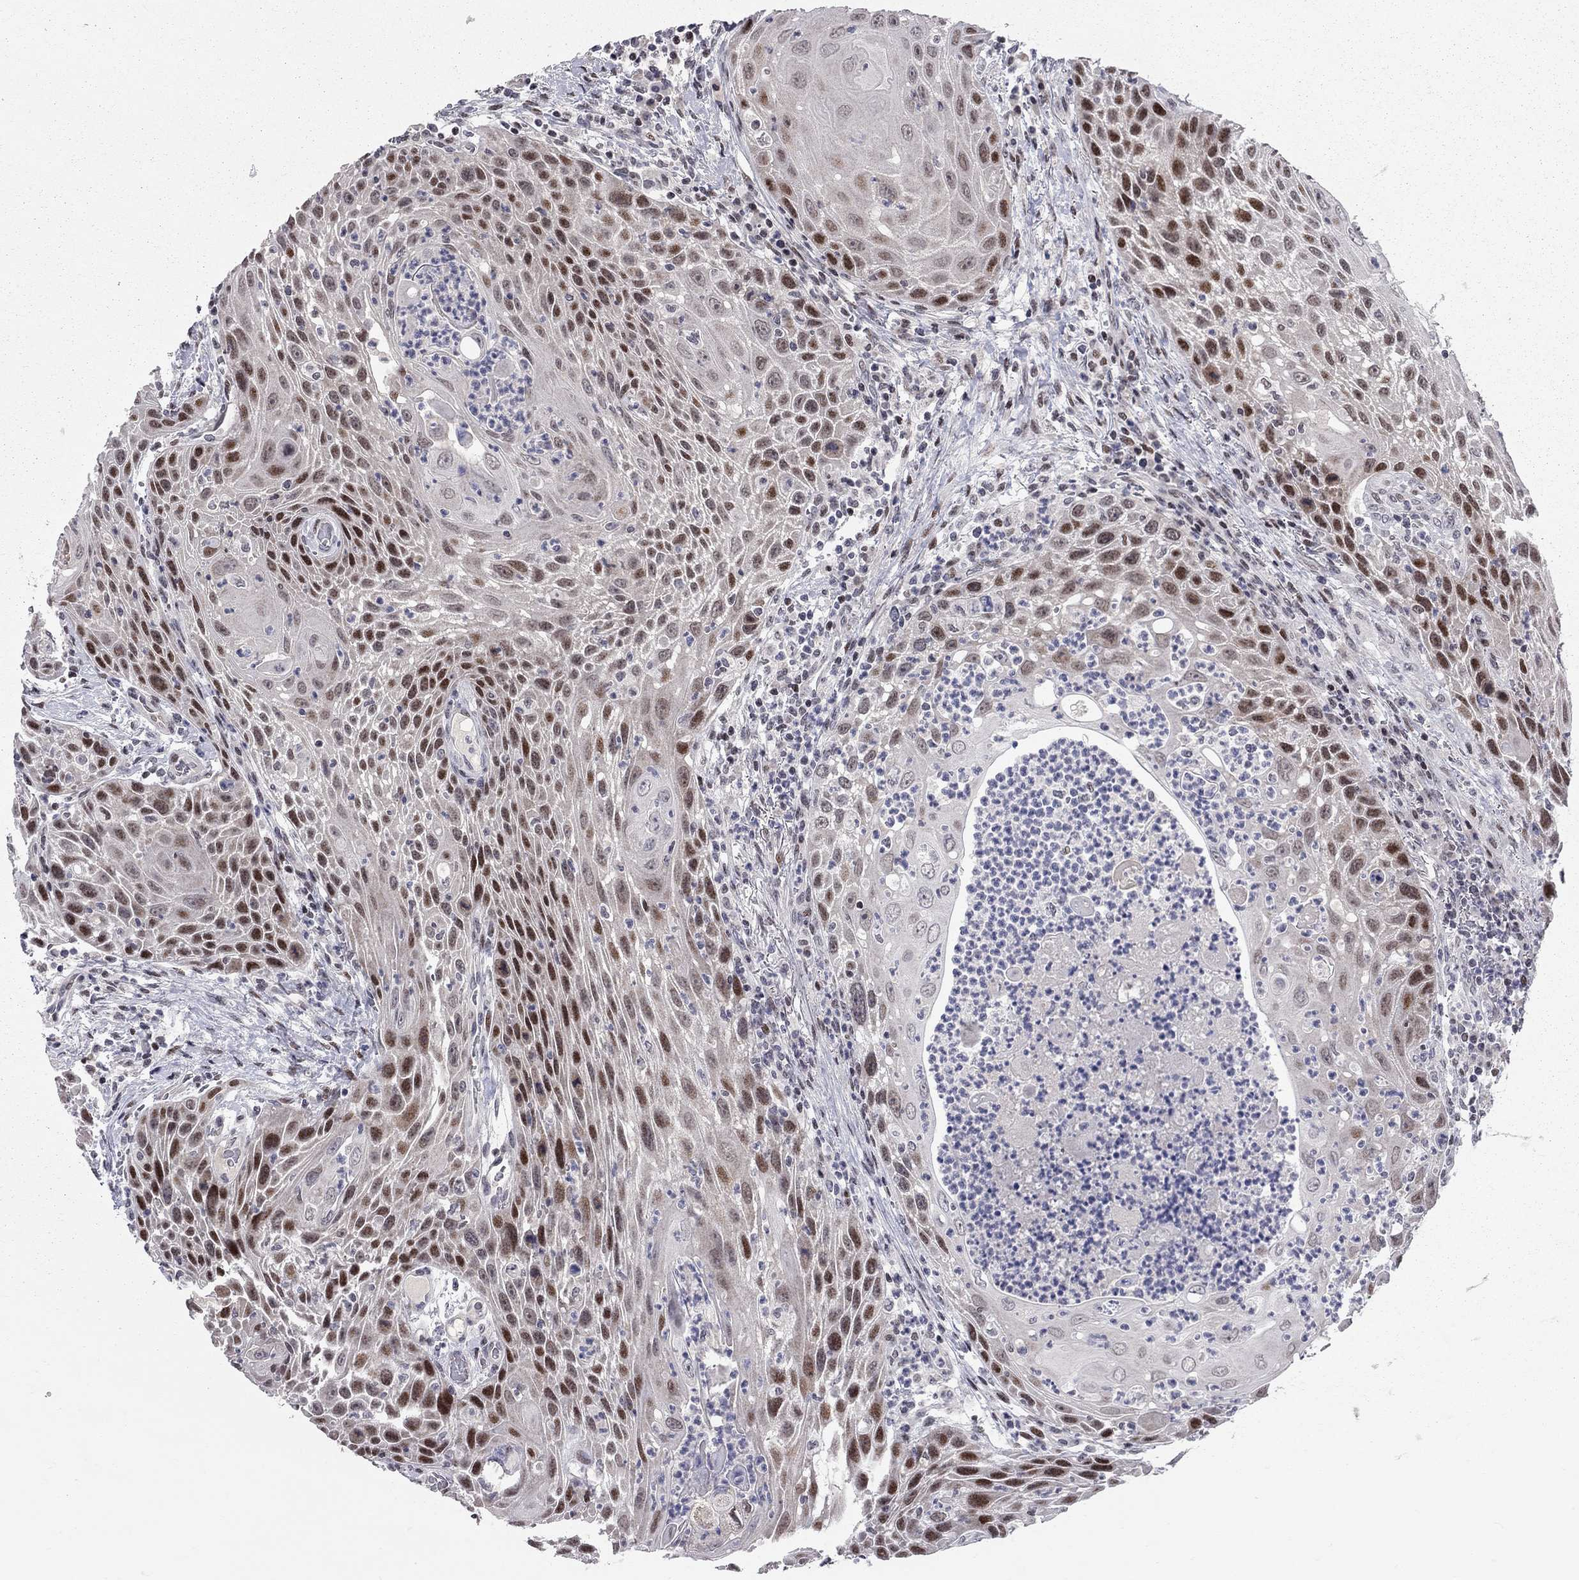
{"staining": {"intensity": "strong", "quantity": "25%-75%", "location": "nuclear"}, "tissue": "head and neck cancer", "cell_type": "Tumor cells", "image_type": "cancer", "snomed": [{"axis": "morphology", "description": "Squamous cell carcinoma, NOS"}, {"axis": "topography", "description": "Head-Neck"}], "caption": "Protein staining of squamous cell carcinoma (head and neck) tissue reveals strong nuclear expression in about 25%-75% of tumor cells. (IHC, brightfield microscopy, high magnification).", "gene": "HDAC3", "patient": {"sex": "male", "age": 69}}